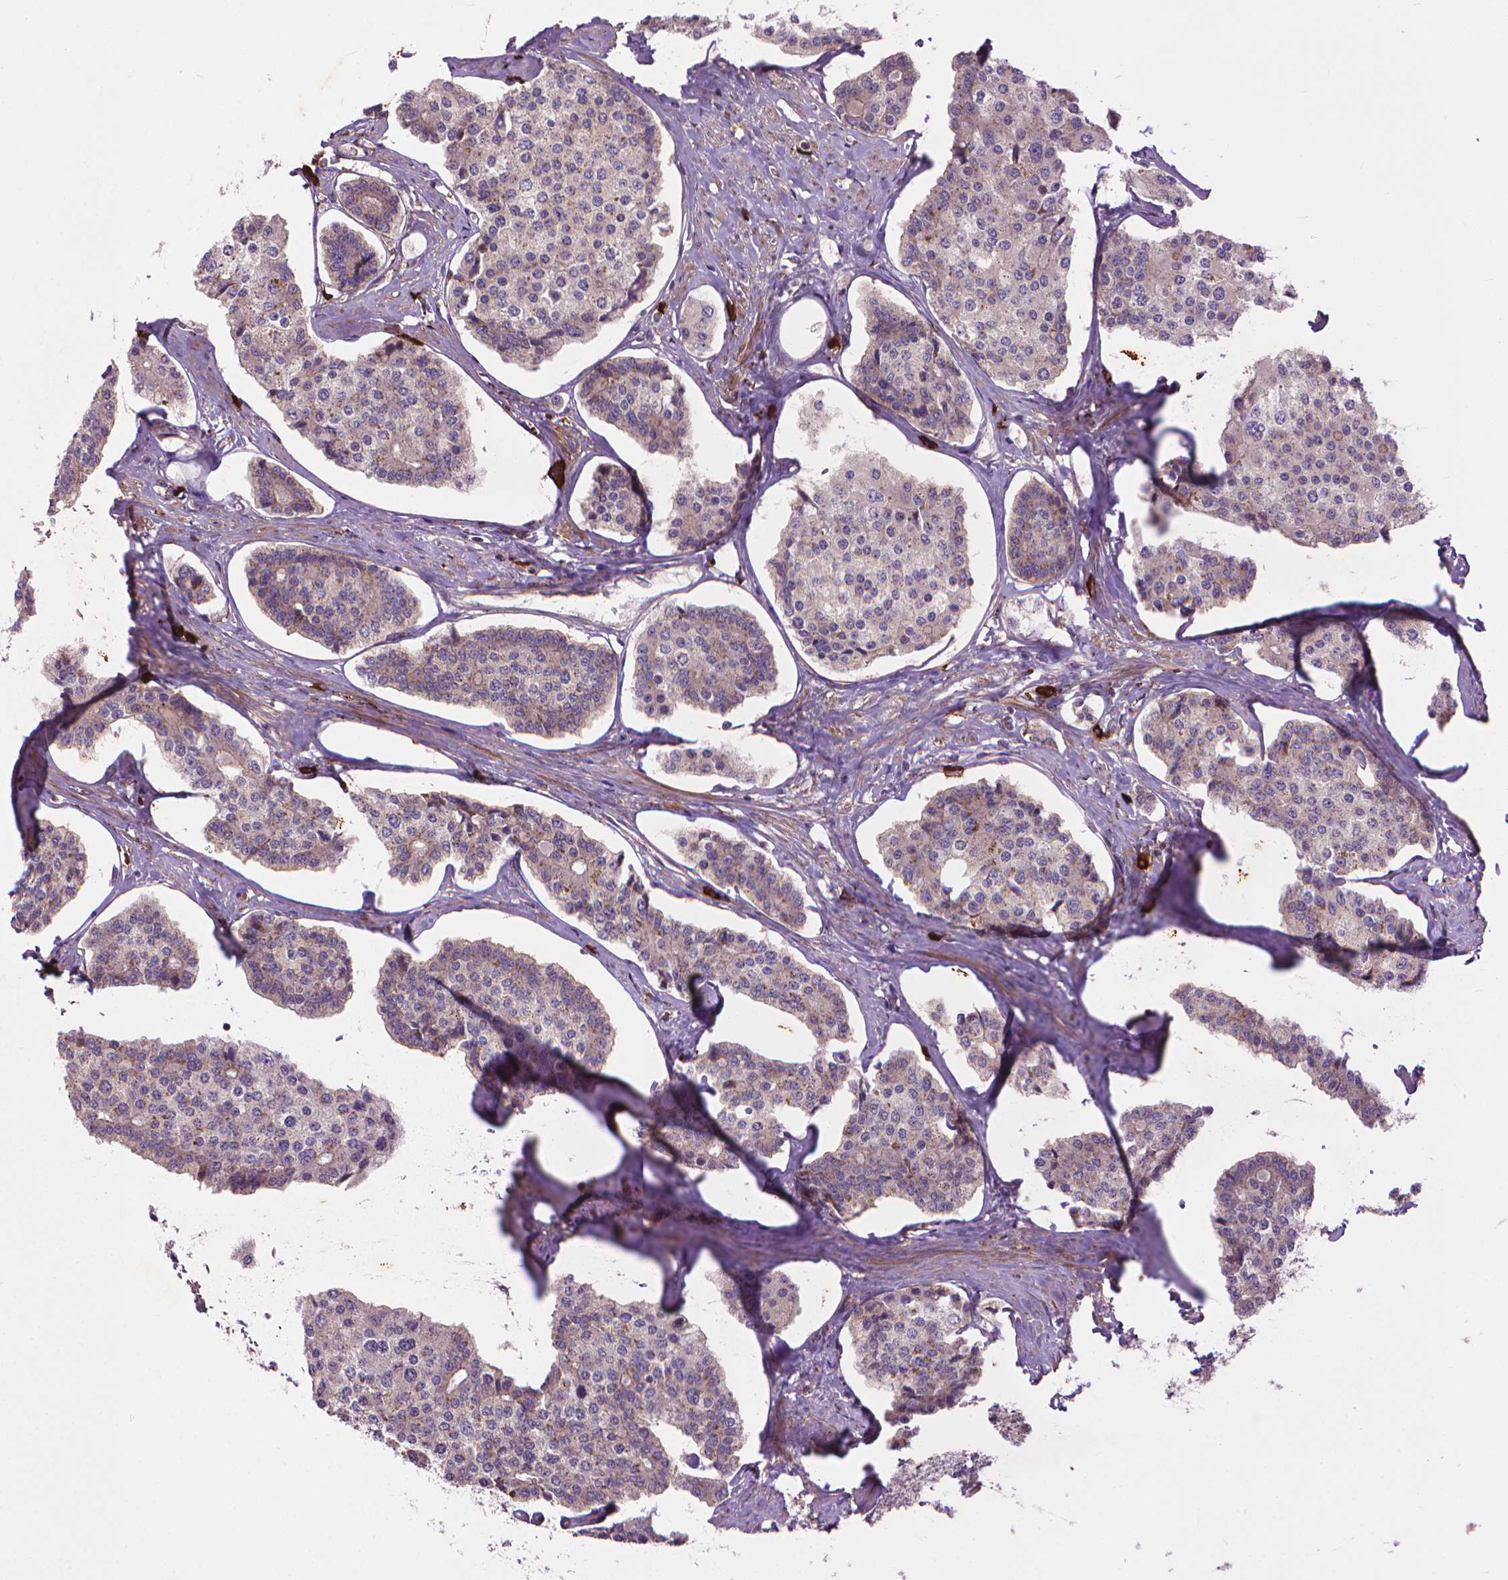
{"staining": {"intensity": "negative", "quantity": "none", "location": "none"}, "tissue": "carcinoid", "cell_type": "Tumor cells", "image_type": "cancer", "snomed": [{"axis": "morphology", "description": "Carcinoid, malignant, NOS"}, {"axis": "topography", "description": "Small intestine"}], "caption": "This image is of carcinoid stained with immunohistochemistry (IHC) to label a protein in brown with the nuclei are counter-stained blue. There is no positivity in tumor cells.", "gene": "MYH14", "patient": {"sex": "female", "age": 65}}